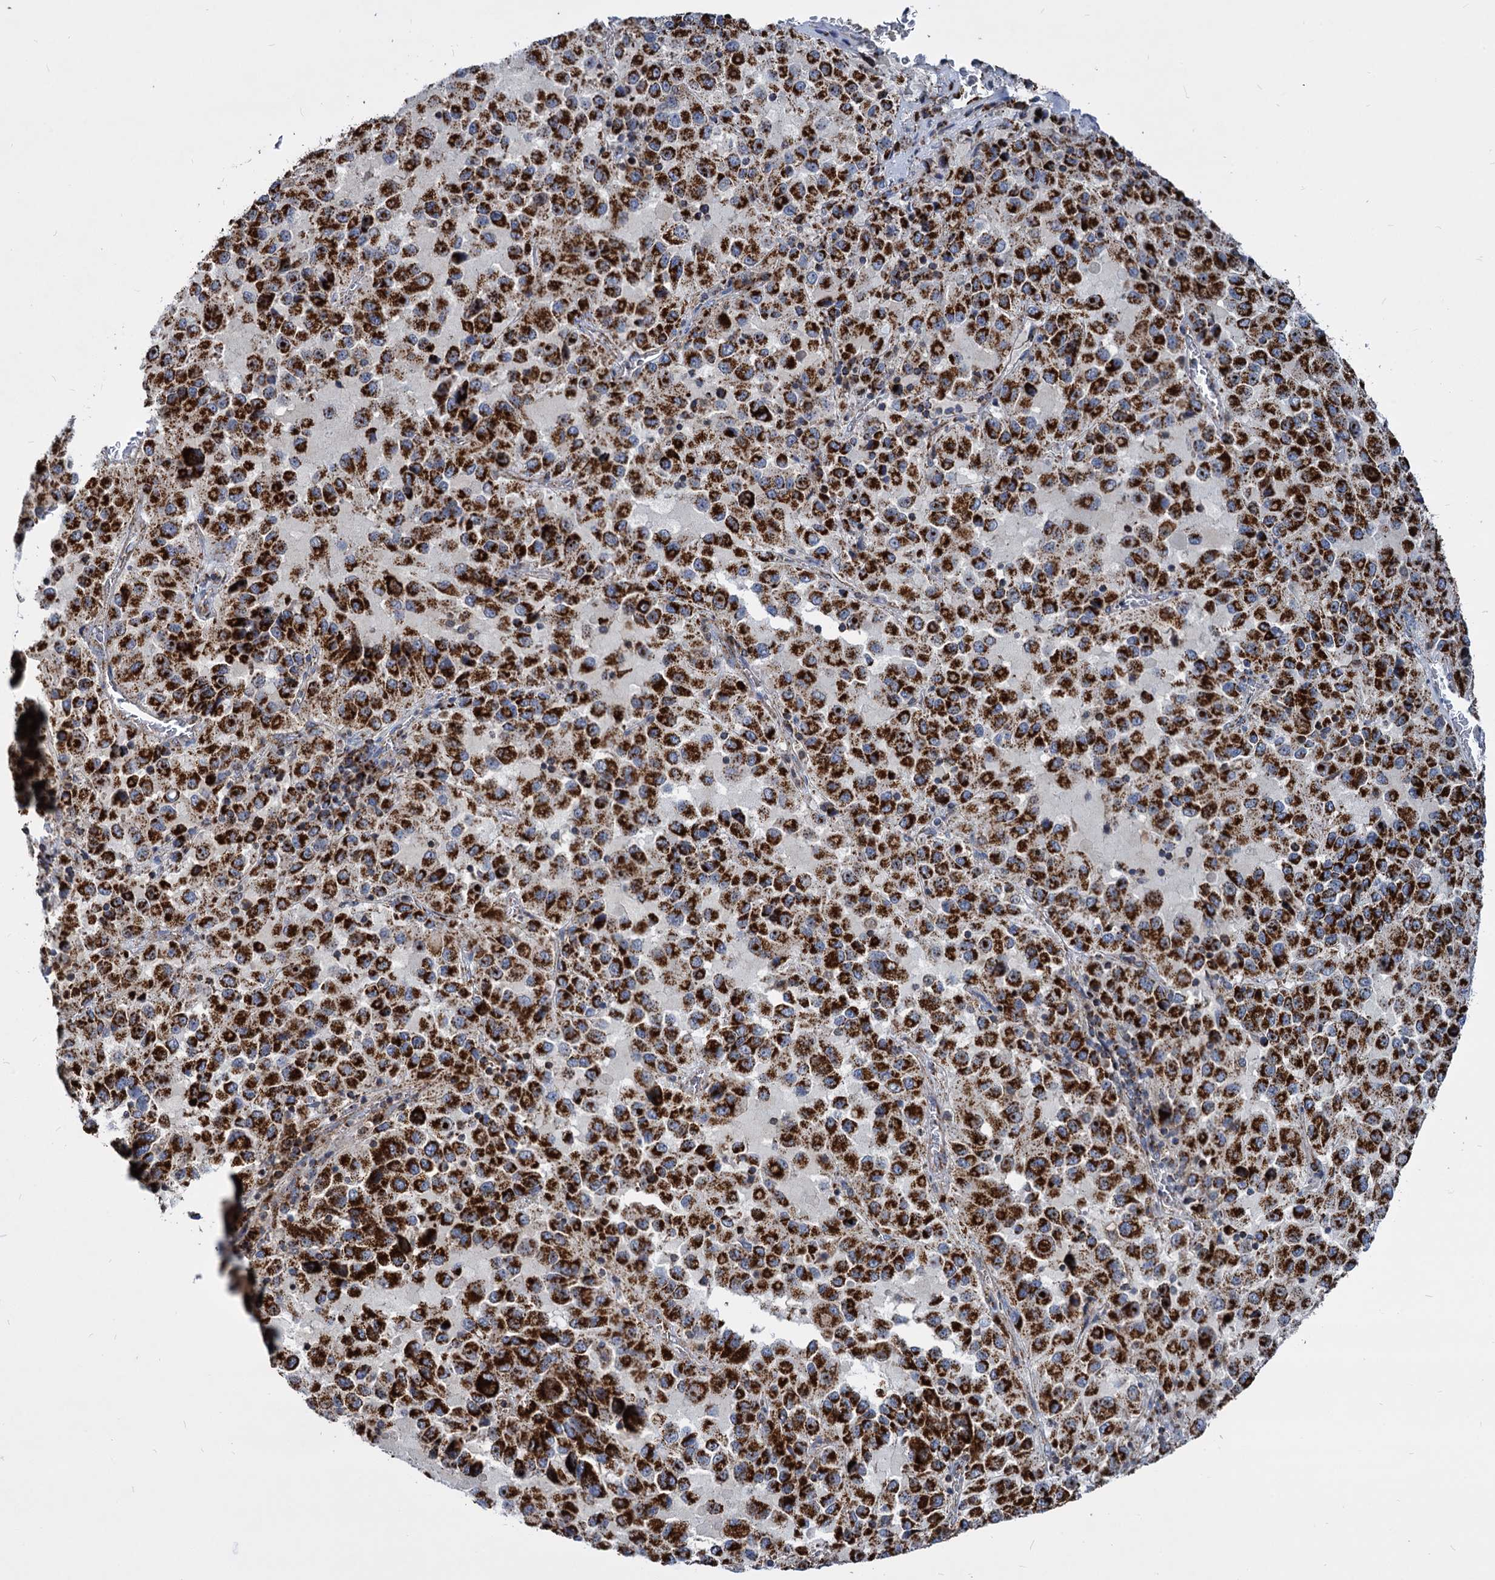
{"staining": {"intensity": "strong", "quantity": ">75%", "location": "cytoplasmic/membranous"}, "tissue": "melanoma", "cell_type": "Tumor cells", "image_type": "cancer", "snomed": [{"axis": "morphology", "description": "Malignant melanoma, Metastatic site"}, {"axis": "topography", "description": "Lung"}], "caption": "This is an image of IHC staining of melanoma, which shows strong expression in the cytoplasmic/membranous of tumor cells.", "gene": "TIMM10", "patient": {"sex": "male", "age": 64}}